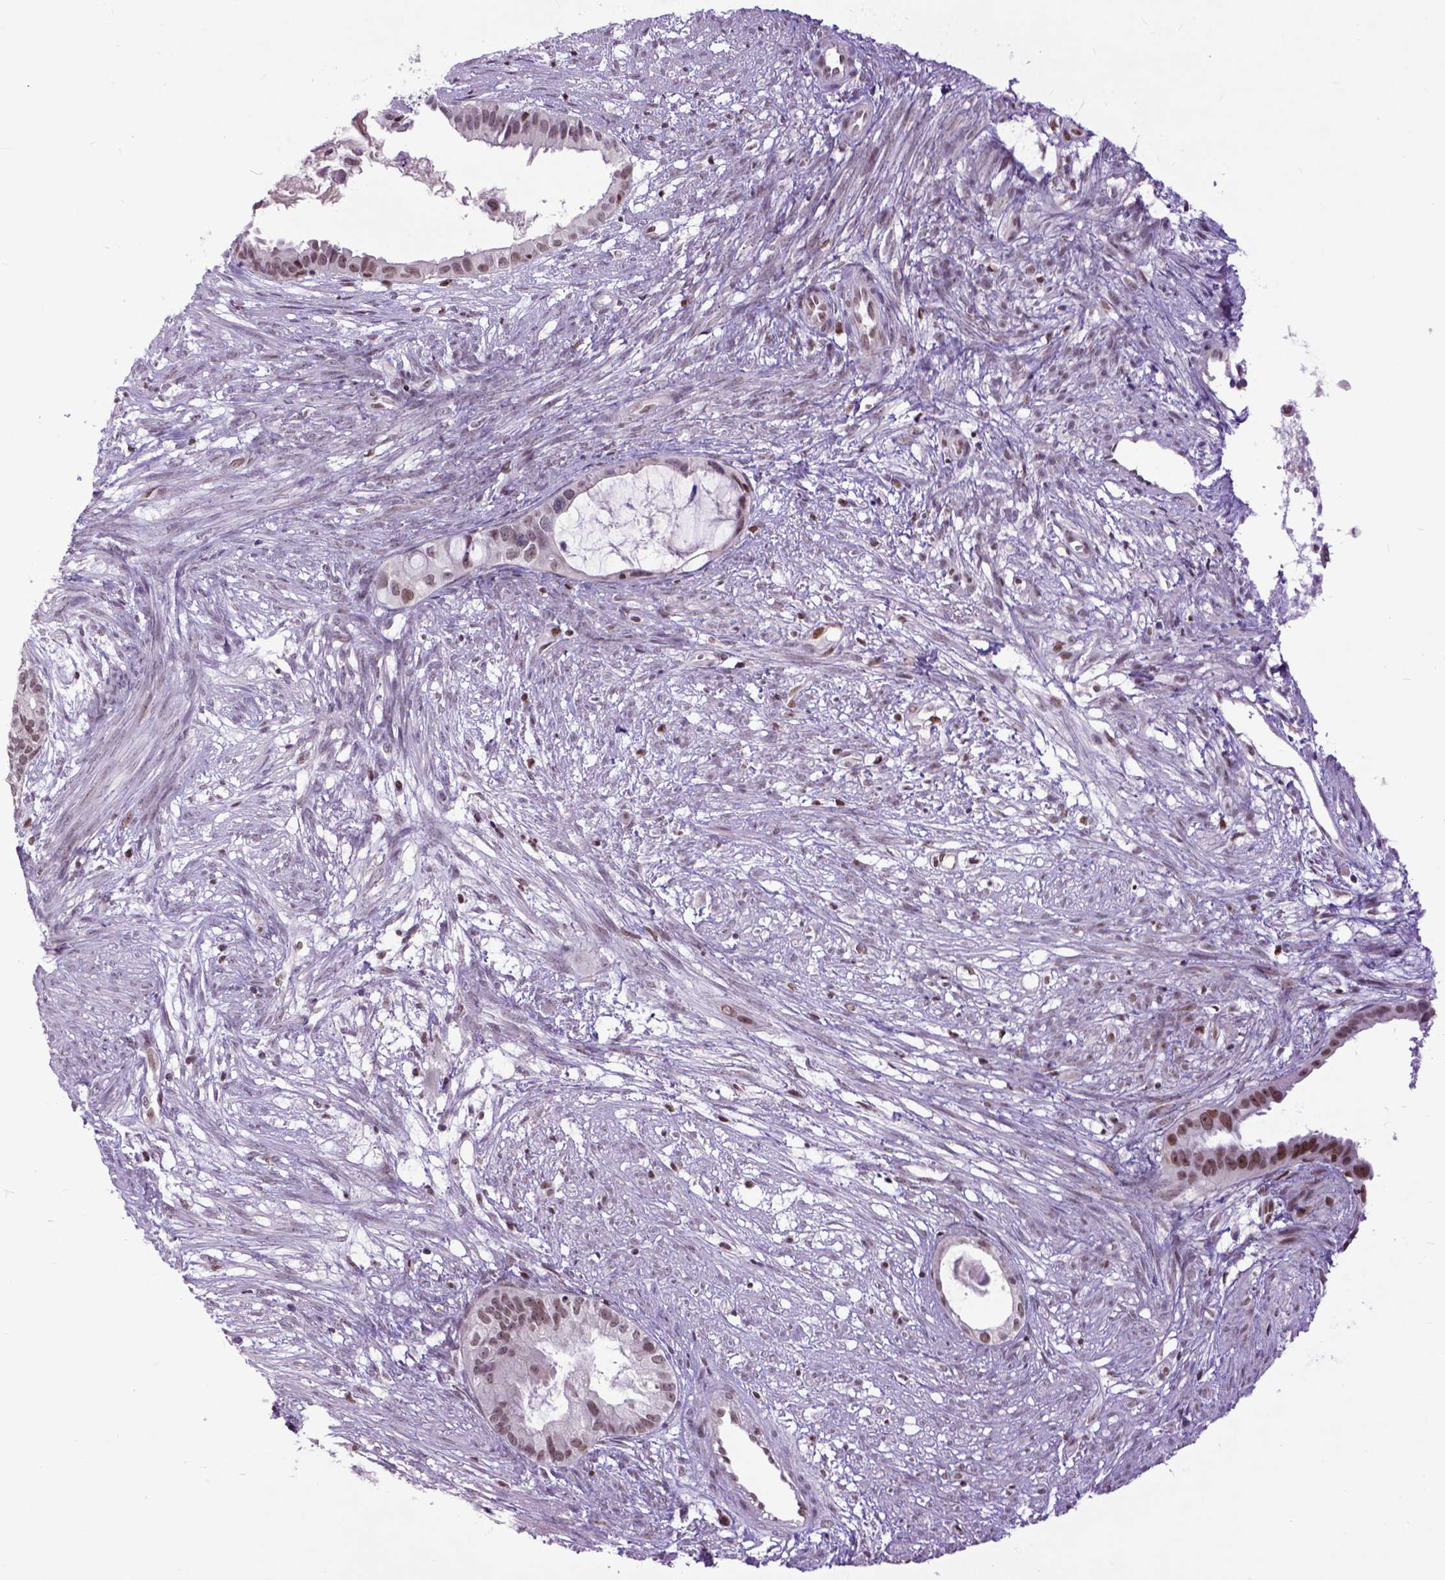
{"staining": {"intensity": "moderate", "quantity": ">75%", "location": "nuclear"}, "tissue": "endometrial cancer", "cell_type": "Tumor cells", "image_type": "cancer", "snomed": [{"axis": "morphology", "description": "Adenocarcinoma, NOS"}, {"axis": "topography", "description": "Endometrium"}], "caption": "Immunohistochemistry histopathology image of endometrial adenocarcinoma stained for a protein (brown), which demonstrates medium levels of moderate nuclear positivity in about >75% of tumor cells.", "gene": "RCC2", "patient": {"sex": "female", "age": 86}}